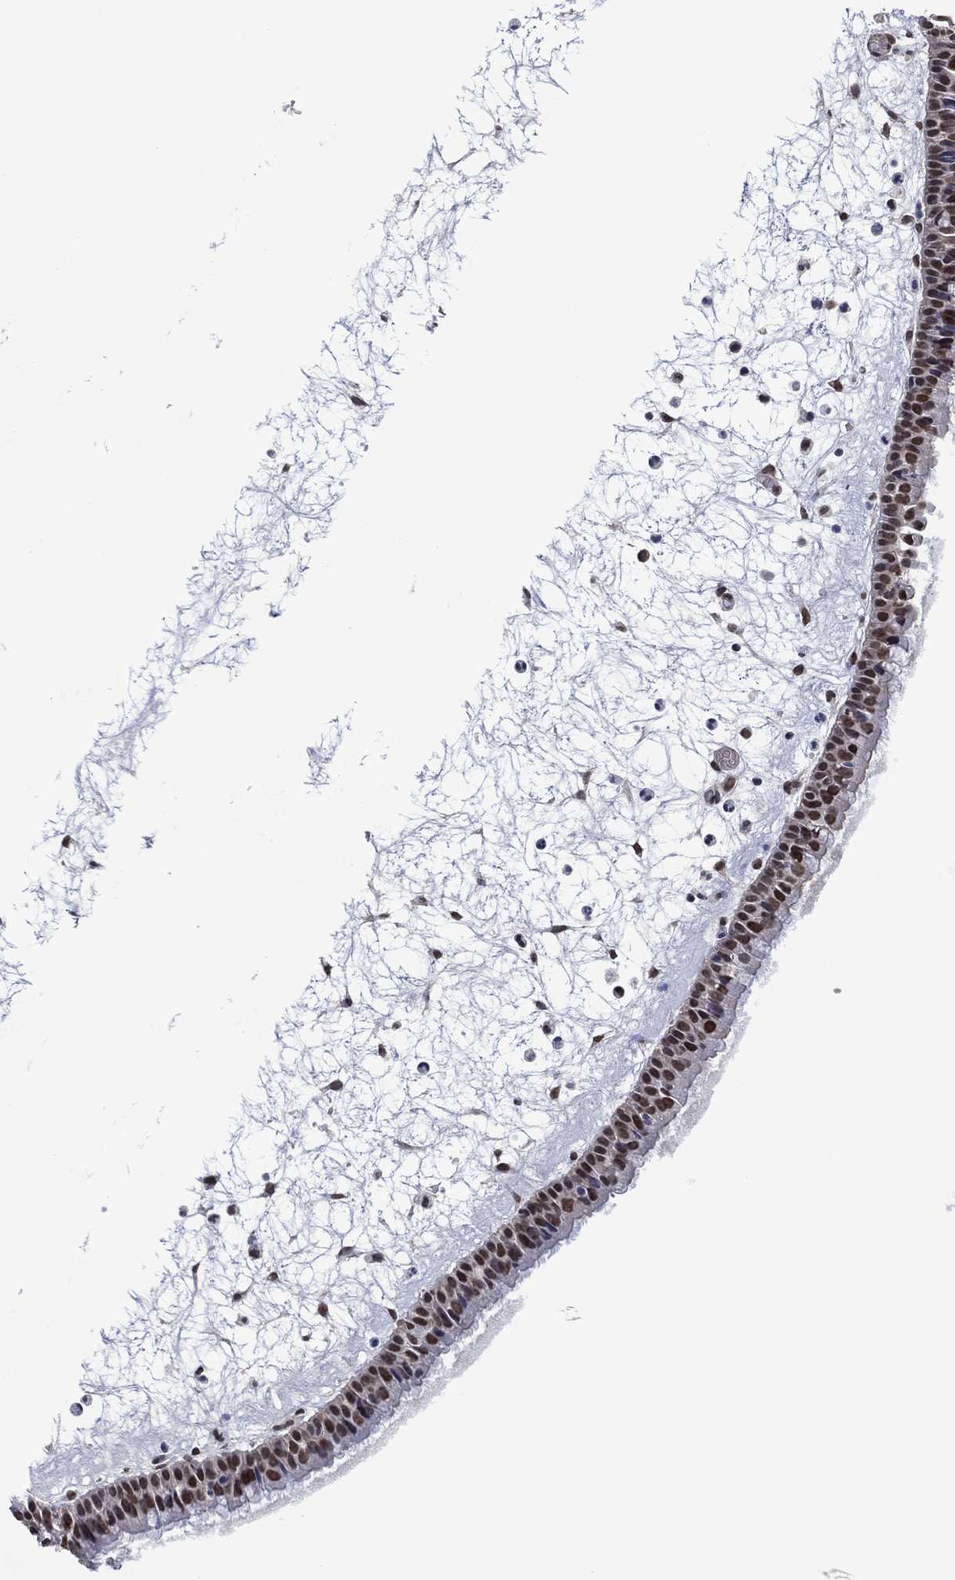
{"staining": {"intensity": "moderate", "quantity": "25%-75%", "location": "nuclear"}, "tissue": "nasopharynx", "cell_type": "Respiratory epithelial cells", "image_type": "normal", "snomed": [{"axis": "morphology", "description": "Normal tissue, NOS"}, {"axis": "topography", "description": "Nasopharynx"}], "caption": "This micrograph displays IHC staining of benign human nasopharynx, with medium moderate nuclear positivity in approximately 25%-75% of respiratory epithelial cells.", "gene": "EHMT1", "patient": {"sex": "male", "age": 58}}